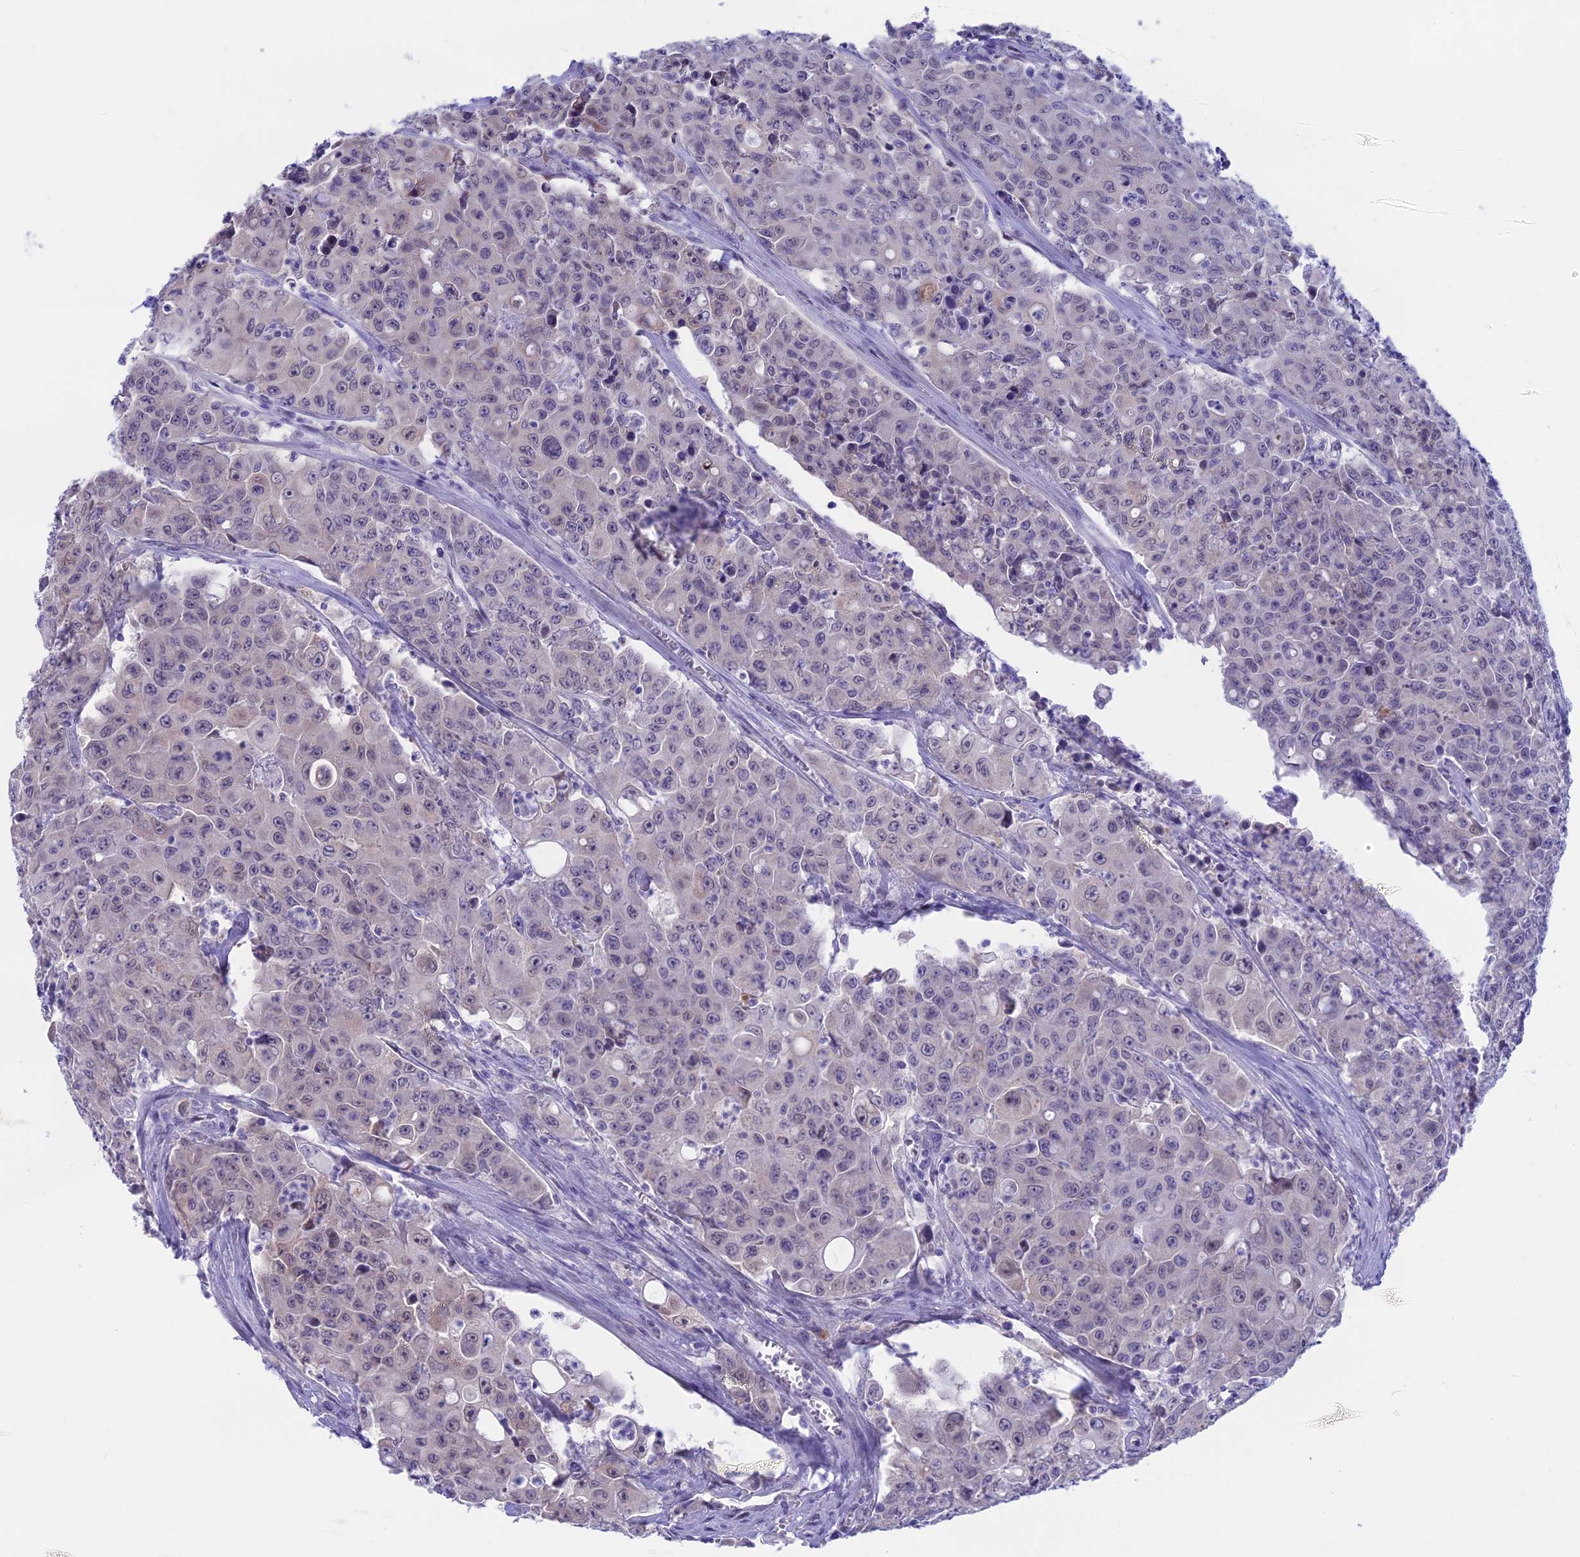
{"staining": {"intensity": "negative", "quantity": "none", "location": "none"}, "tissue": "colorectal cancer", "cell_type": "Tumor cells", "image_type": "cancer", "snomed": [{"axis": "morphology", "description": "Adenocarcinoma, NOS"}, {"axis": "topography", "description": "Colon"}], "caption": "This is a image of IHC staining of colorectal adenocarcinoma, which shows no expression in tumor cells.", "gene": "LHFPL2", "patient": {"sex": "male", "age": 51}}